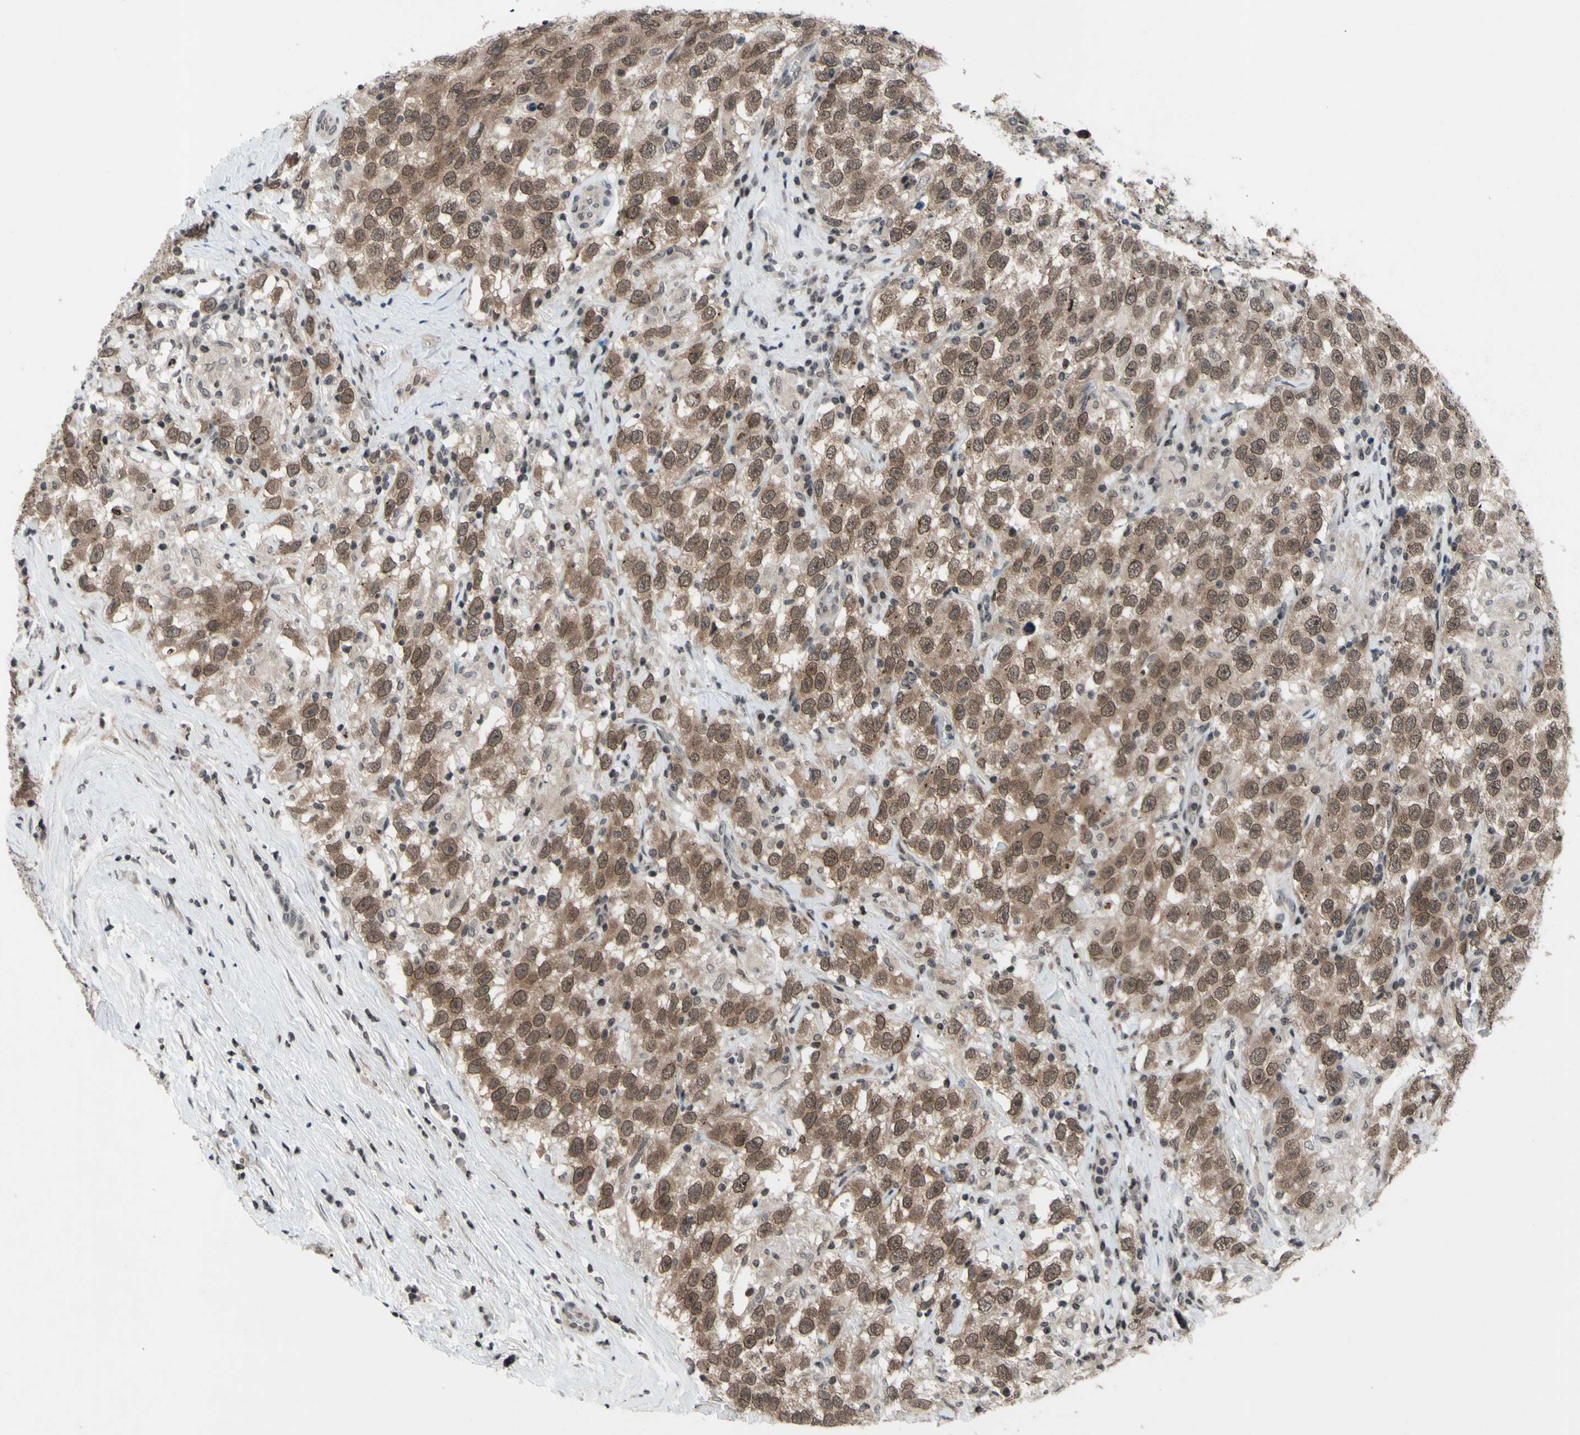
{"staining": {"intensity": "weak", "quantity": "25%-75%", "location": "cytoplasmic/membranous,nuclear"}, "tissue": "testis cancer", "cell_type": "Tumor cells", "image_type": "cancer", "snomed": [{"axis": "morphology", "description": "Seminoma, NOS"}, {"axis": "topography", "description": "Testis"}], "caption": "An image of testis cancer (seminoma) stained for a protein reveals weak cytoplasmic/membranous and nuclear brown staining in tumor cells.", "gene": "XPO1", "patient": {"sex": "male", "age": 41}}